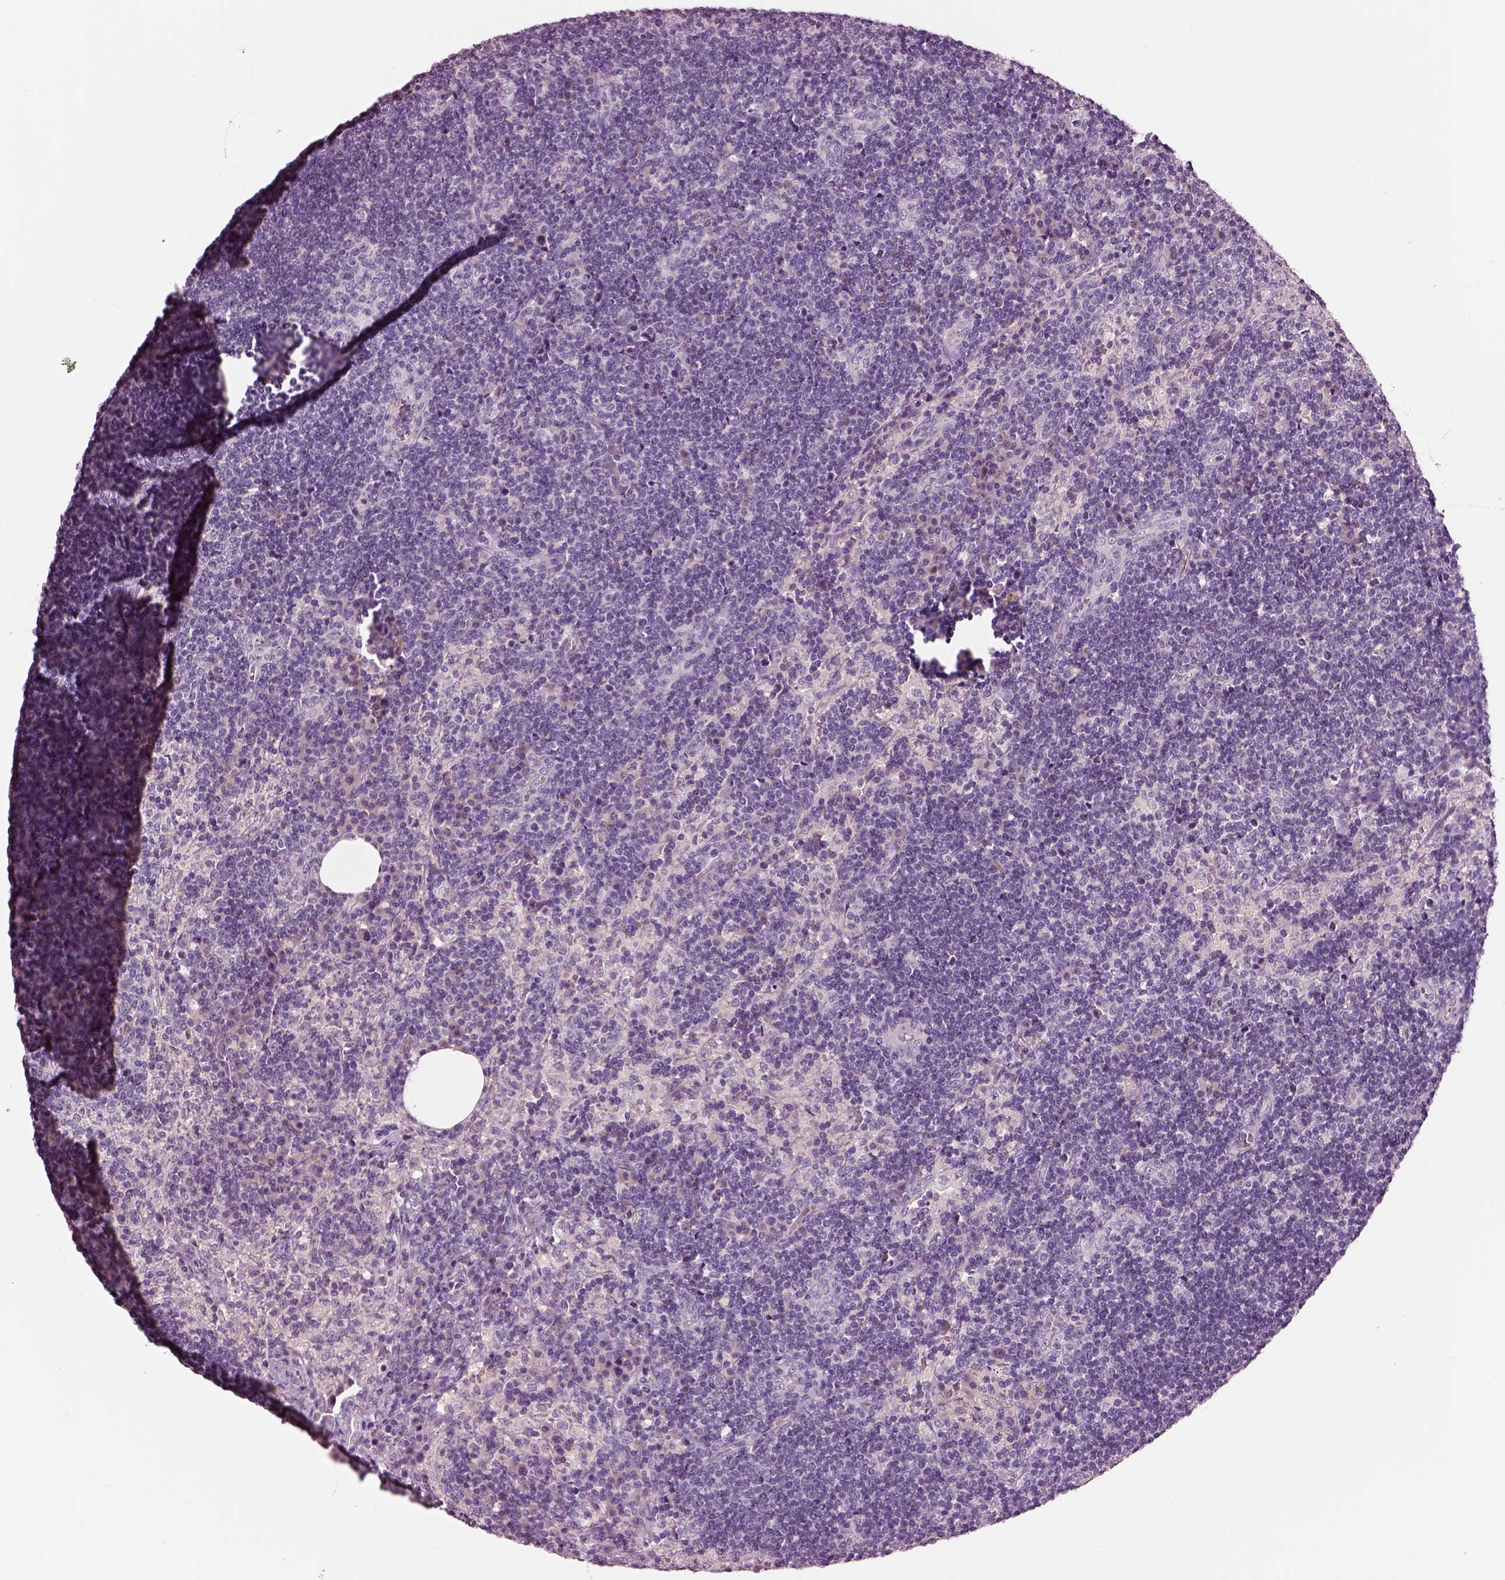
{"staining": {"intensity": "negative", "quantity": "none", "location": "none"}, "tissue": "lymph node", "cell_type": "Germinal center cells", "image_type": "normal", "snomed": [{"axis": "morphology", "description": "Normal tissue, NOS"}, {"axis": "topography", "description": "Lymph node"}], "caption": "Photomicrograph shows no significant protein expression in germinal center cells of normal lymph node.", "gene": "ELSPBP1", "patient": {"sex": "male", "age": 63}}